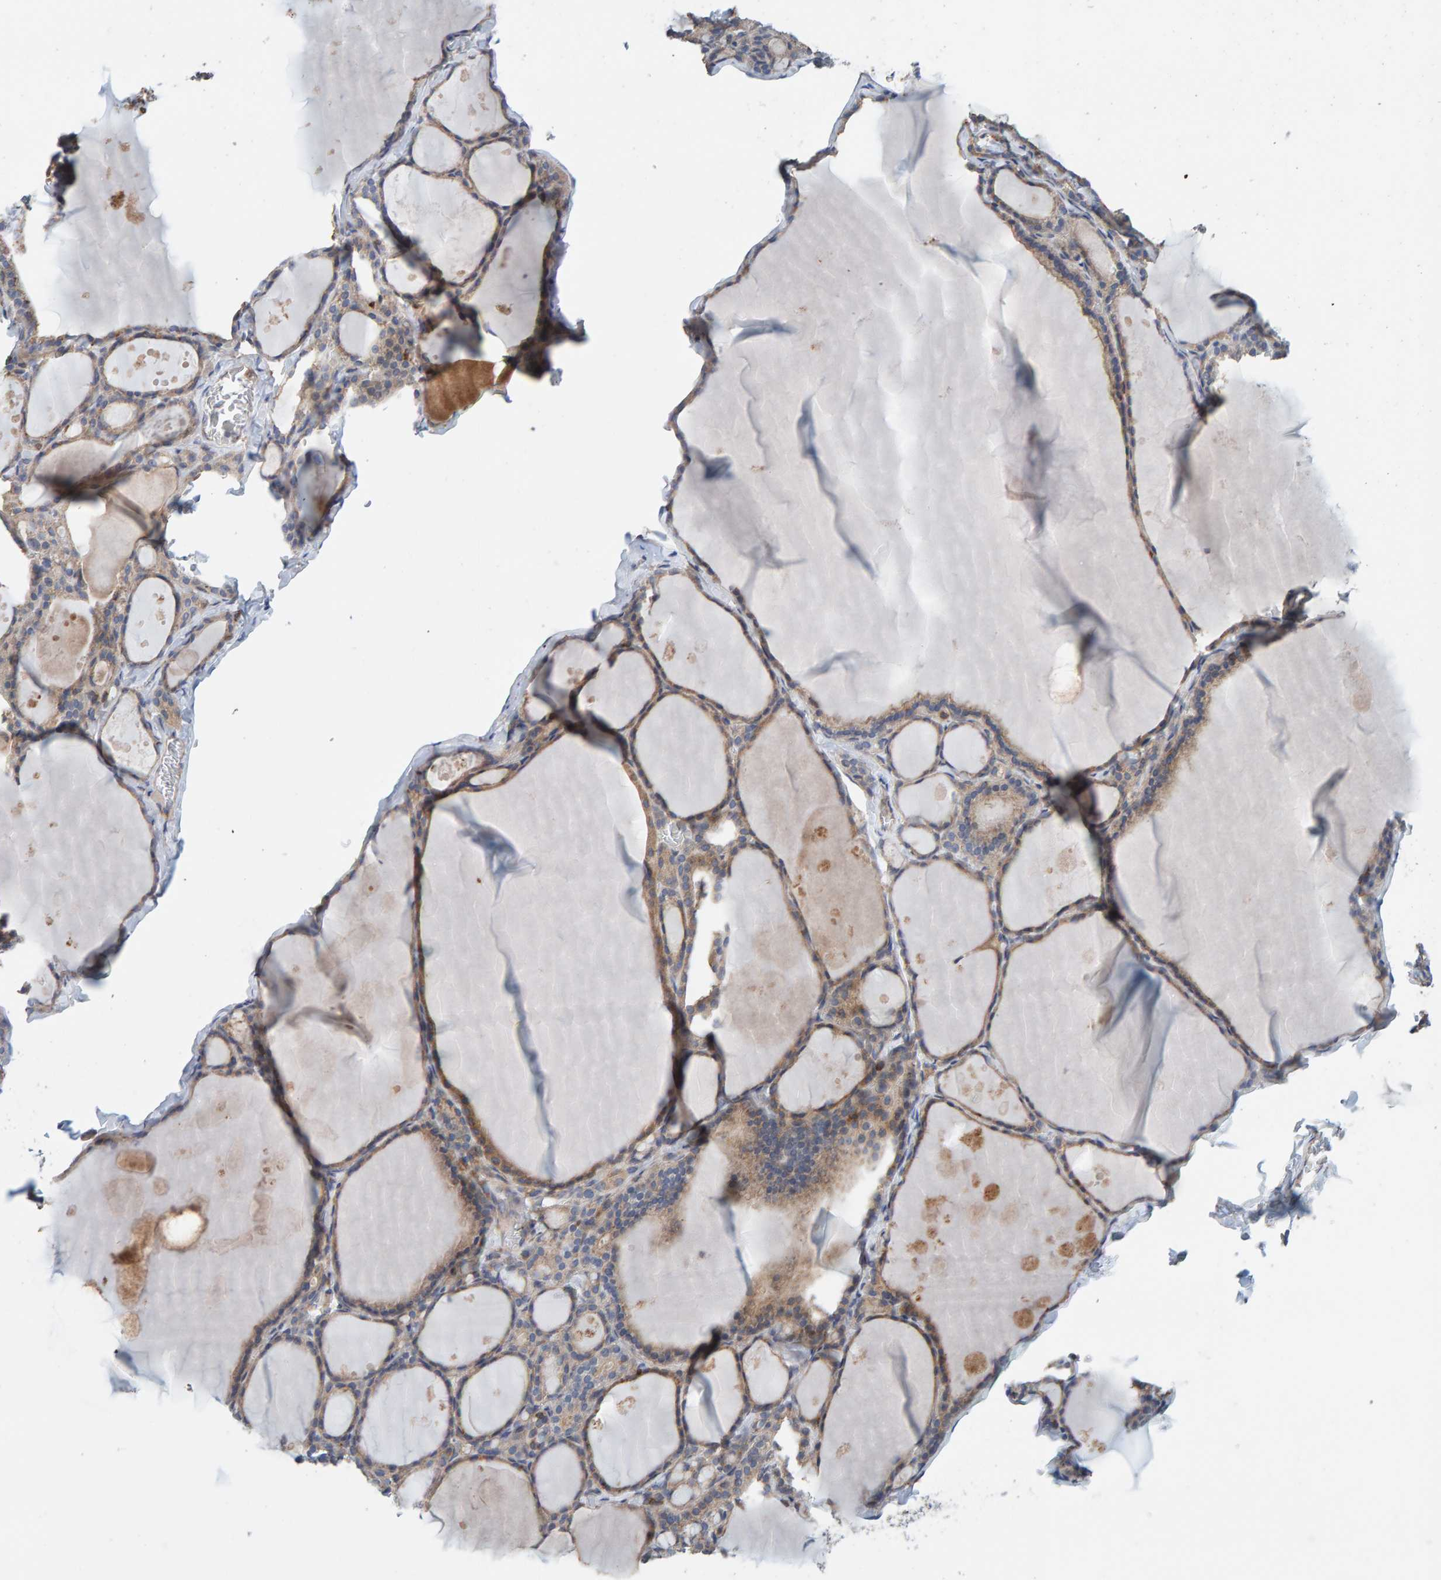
{"staining": {"intensity": "weak", "quantity": ">75%", "location": "cytoplasmic/membranous"}, "tissue": "thyroid gland", "cell_type": "Glandular cells", "image_type": "normal", "snomed": [{"axis": "morphology", "description": "Normal tissue, NOS"}, {"axis": "topography", "description": "Thyroid gland"}], "caption": "This is a micrograph of IHC staining of normal thyroid gland, which shows weak positivity in the cytoplasmic/membranous of glandular cells.", "gene": "CCM2", "patient": {"sex": "male", "age": 56}}